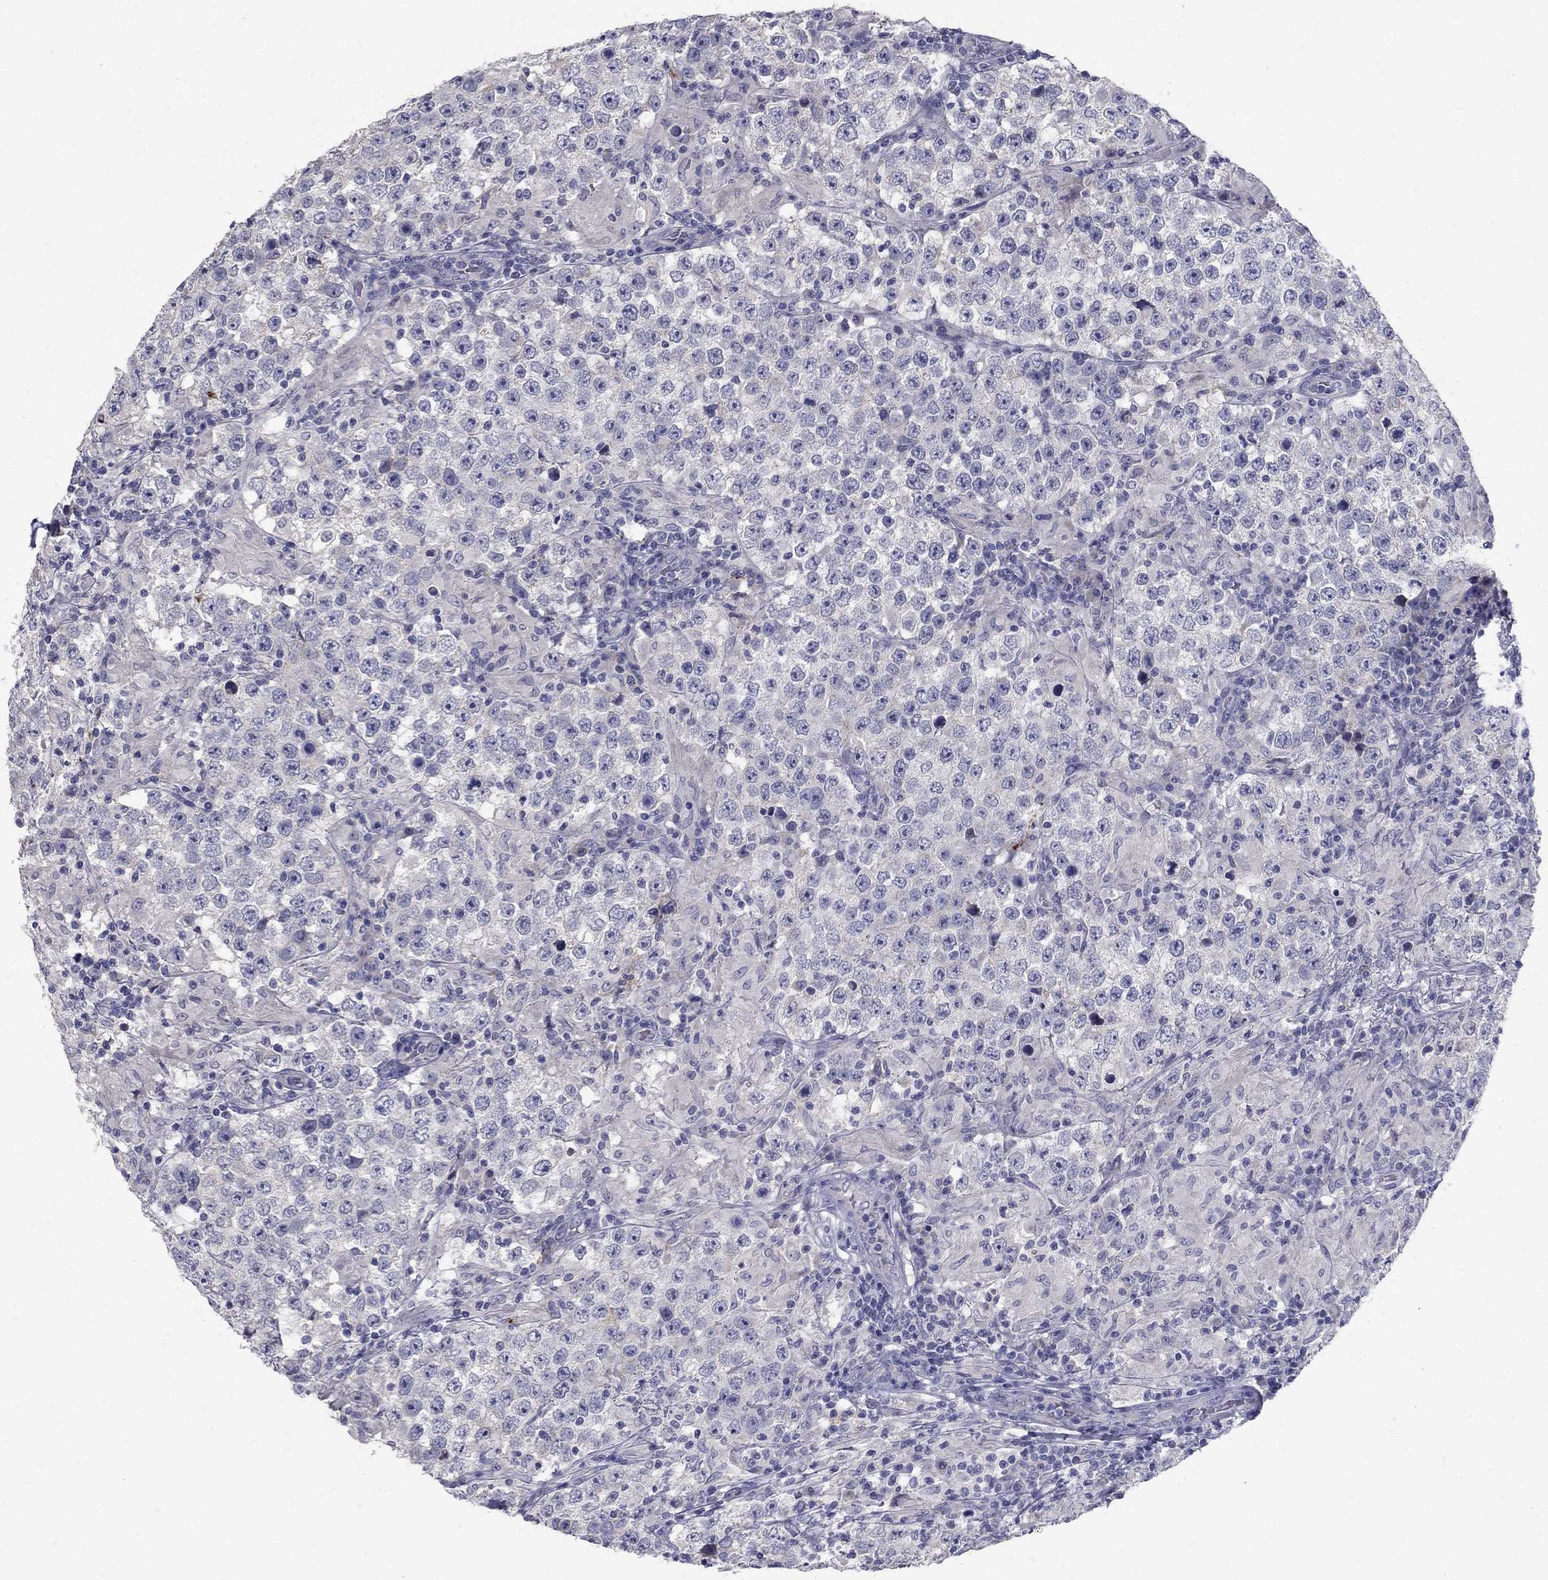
{"staining": {"intensity": "negative", "quantity": "none", "location": "none"}, "tissue": "testis cancer", "cell_type": "Tumor cells", "image_type": "cancer", "snomed": [{"axis": "morphology", "description": "Seminoma, NOS"}, {"axis": "morphology", "description": "Carcinoma, Embryonal, NOS"}, {"axis": "topography", "description": "Testis"}], "caption": "IHC of human testis cancer (seminoma) shows no expression in tumor cells.", "gene": "TP53TG5", "patient": {"sex": "male", "age": 41}}